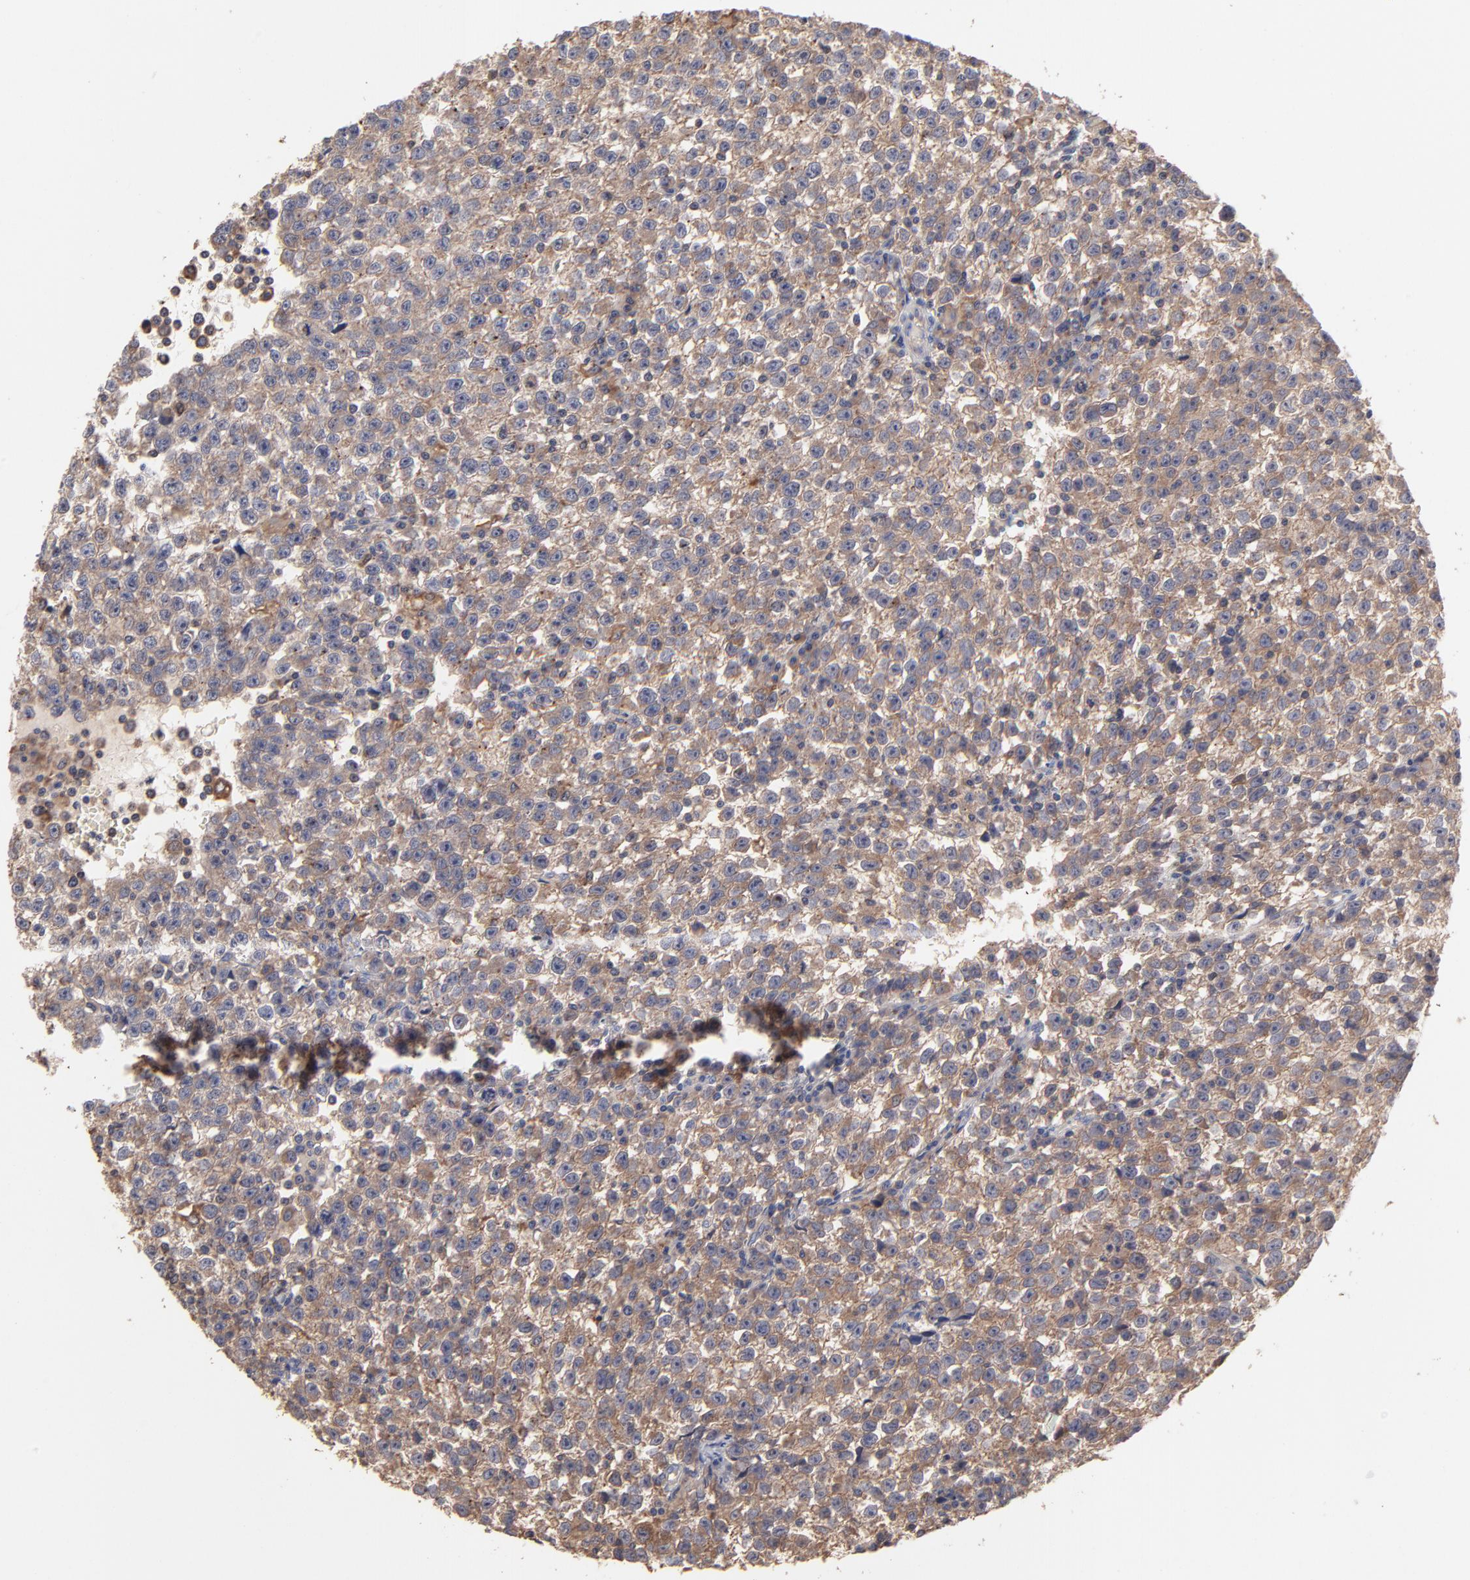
{"staining": {"intensity": "moderate", "quantity": ">75%", "location": "cytoplasmic/membranous"}, "tissue": "testis cancer", "cell_type": "Tumor cells", "image_type": "cancer", "snomed": [{"axis": "morphology", "description": "Seminoma, NOS"}, {"axis": "topography", "description": "Testis"}], "caption": "A photomicrograph showing moderate cytoplasmic/membranous positivity in approximately >75% of tumor cells in testis seminoma, as visualized by brown immunohistochemical staining.", "gene": "TANGO2", "patient": {"sex": "male", "age": 35}}